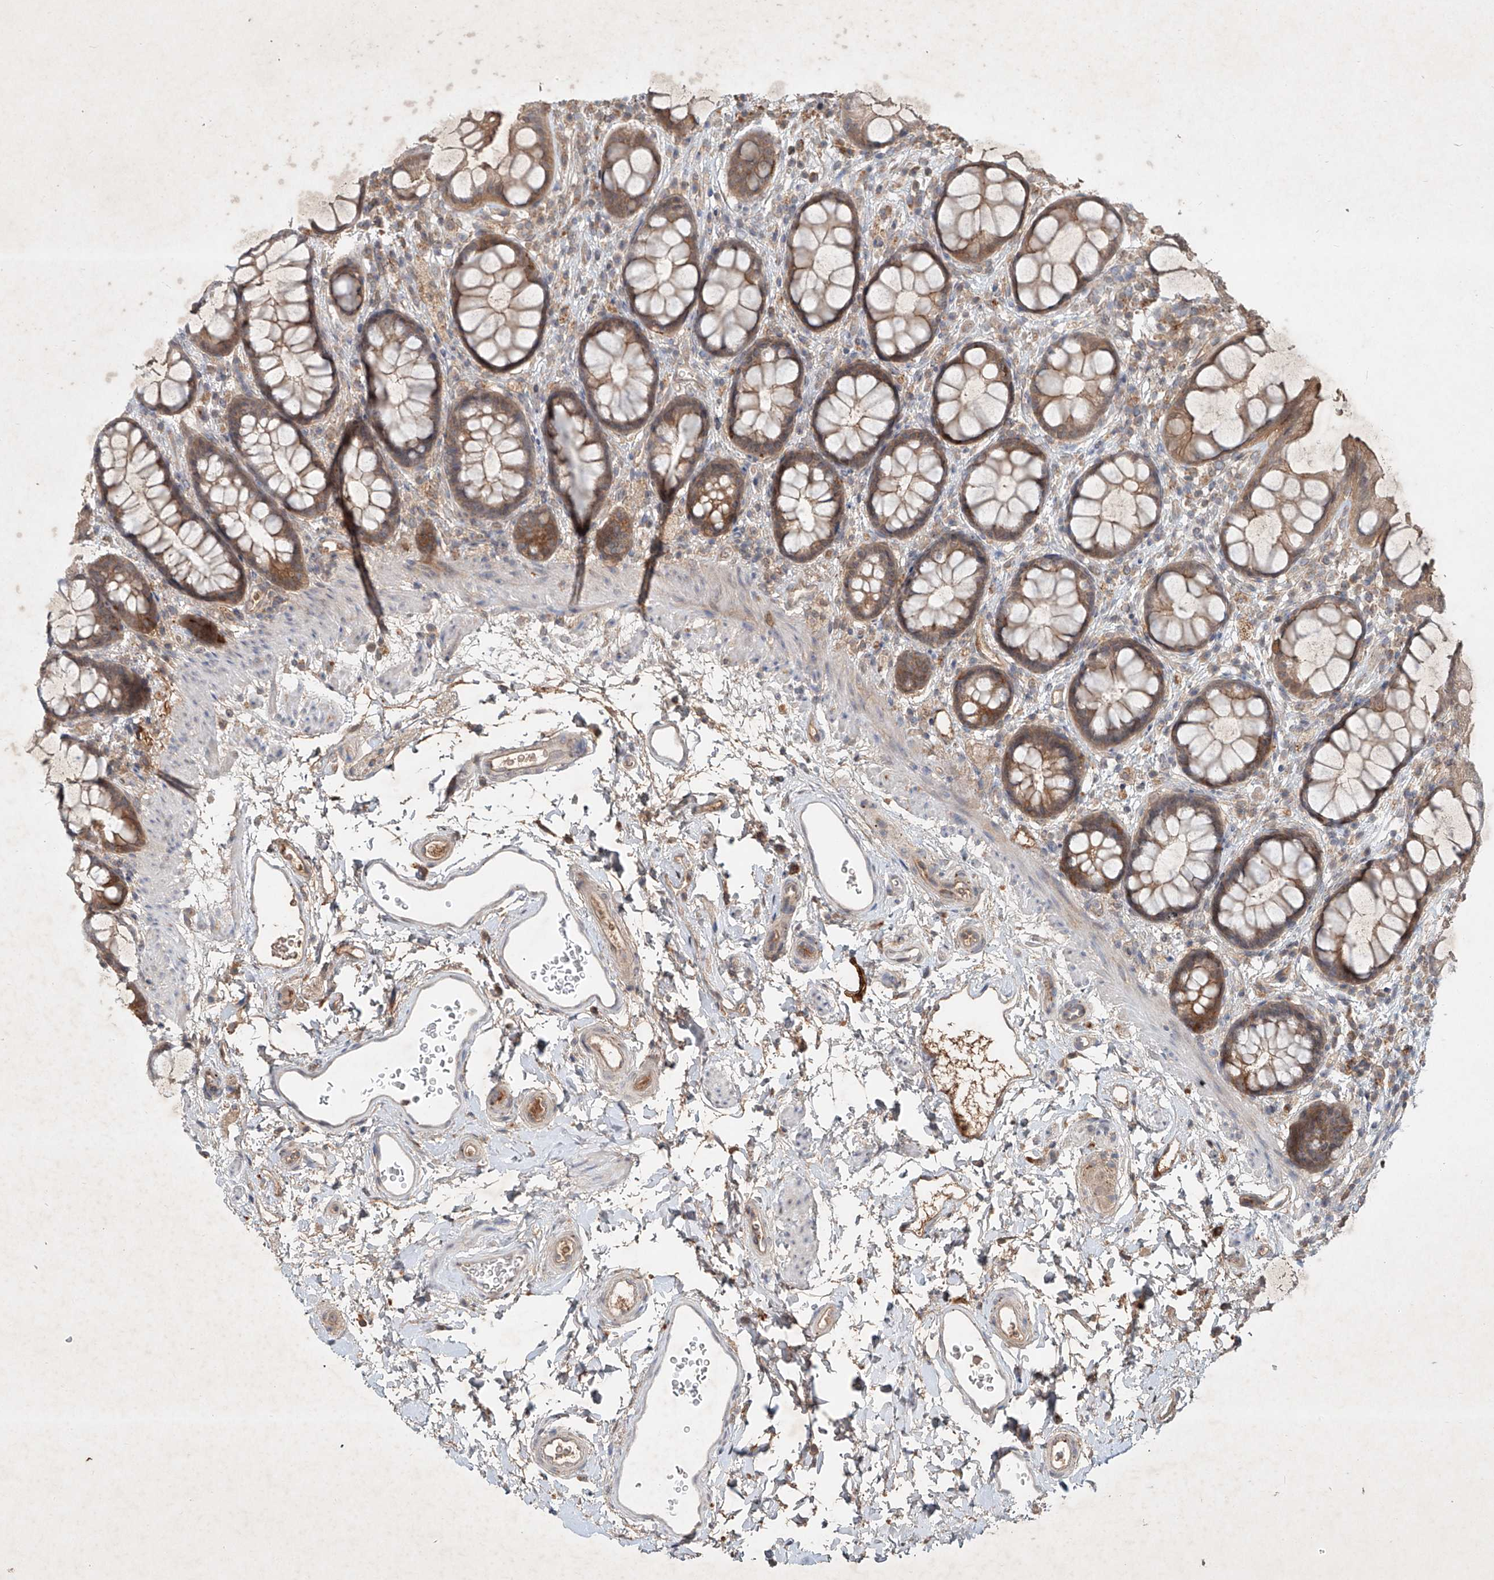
{"staining": {"intensity": "moderate", "quantity": ">75%", "location": "cytoplasmic/membranous"}, "tissue": "rectum", "cell_type": "Glandular cells", "image_type": "normal", "snomed": [{"axis": "morphology", "description": "Normal tissue, NOS"}, {"axis": "topography", "description": "Rectum"}], "caption": "Brown immunohistochemical staining in benign rectum displays moderate cytoplasmic/membranous positivity in approximately >75% of glandular cells. Using DAB (brown) and hematoxylin (blue) stains, captured at high magnification using brightfield microscopy.", "gene": "IER5", "patient": {"sex": "female", "age": 65}}